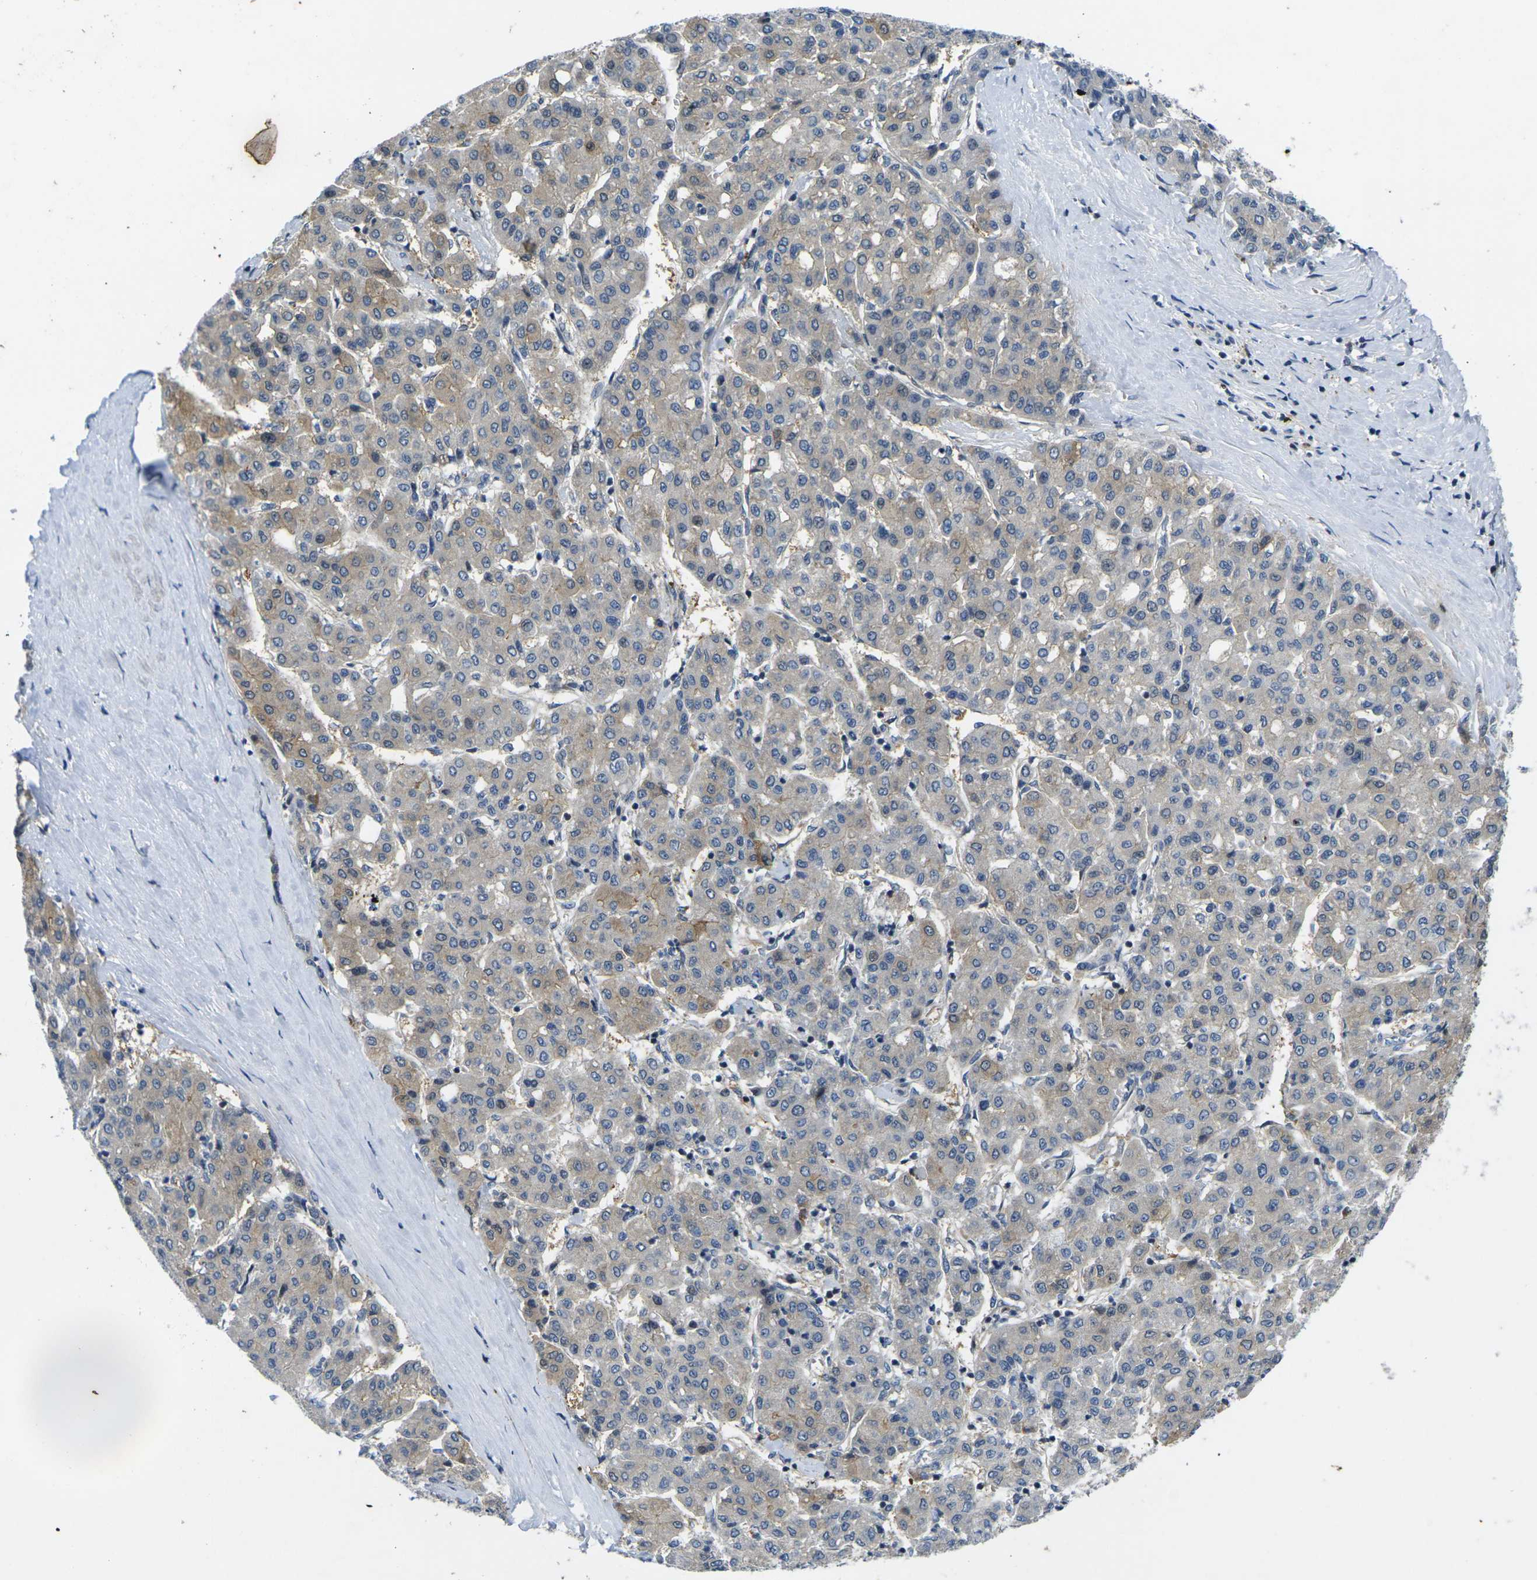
{"staining": {"intensity": "weak", "quantity": ">75%", "location": "cytoplasmic/membranous"}, "tissue": "liver cancer", "cell_type": "Tumor cells", "image_type": "cancer", "snomed": [{"axis": "morphology", "description": "Carcinoma, Hepatocellular, NOS"}, {"axis": "topography", "description": "Liver"}], "caption": "Immunohistochemical staining of liver hepatocellular carcinoma shows low levels of weak cytoplasmic/membranous positivity in approximately >75% of tumor cells.", "gene": "ROBO2", "patient": {"sex": "male", "age": 65}}